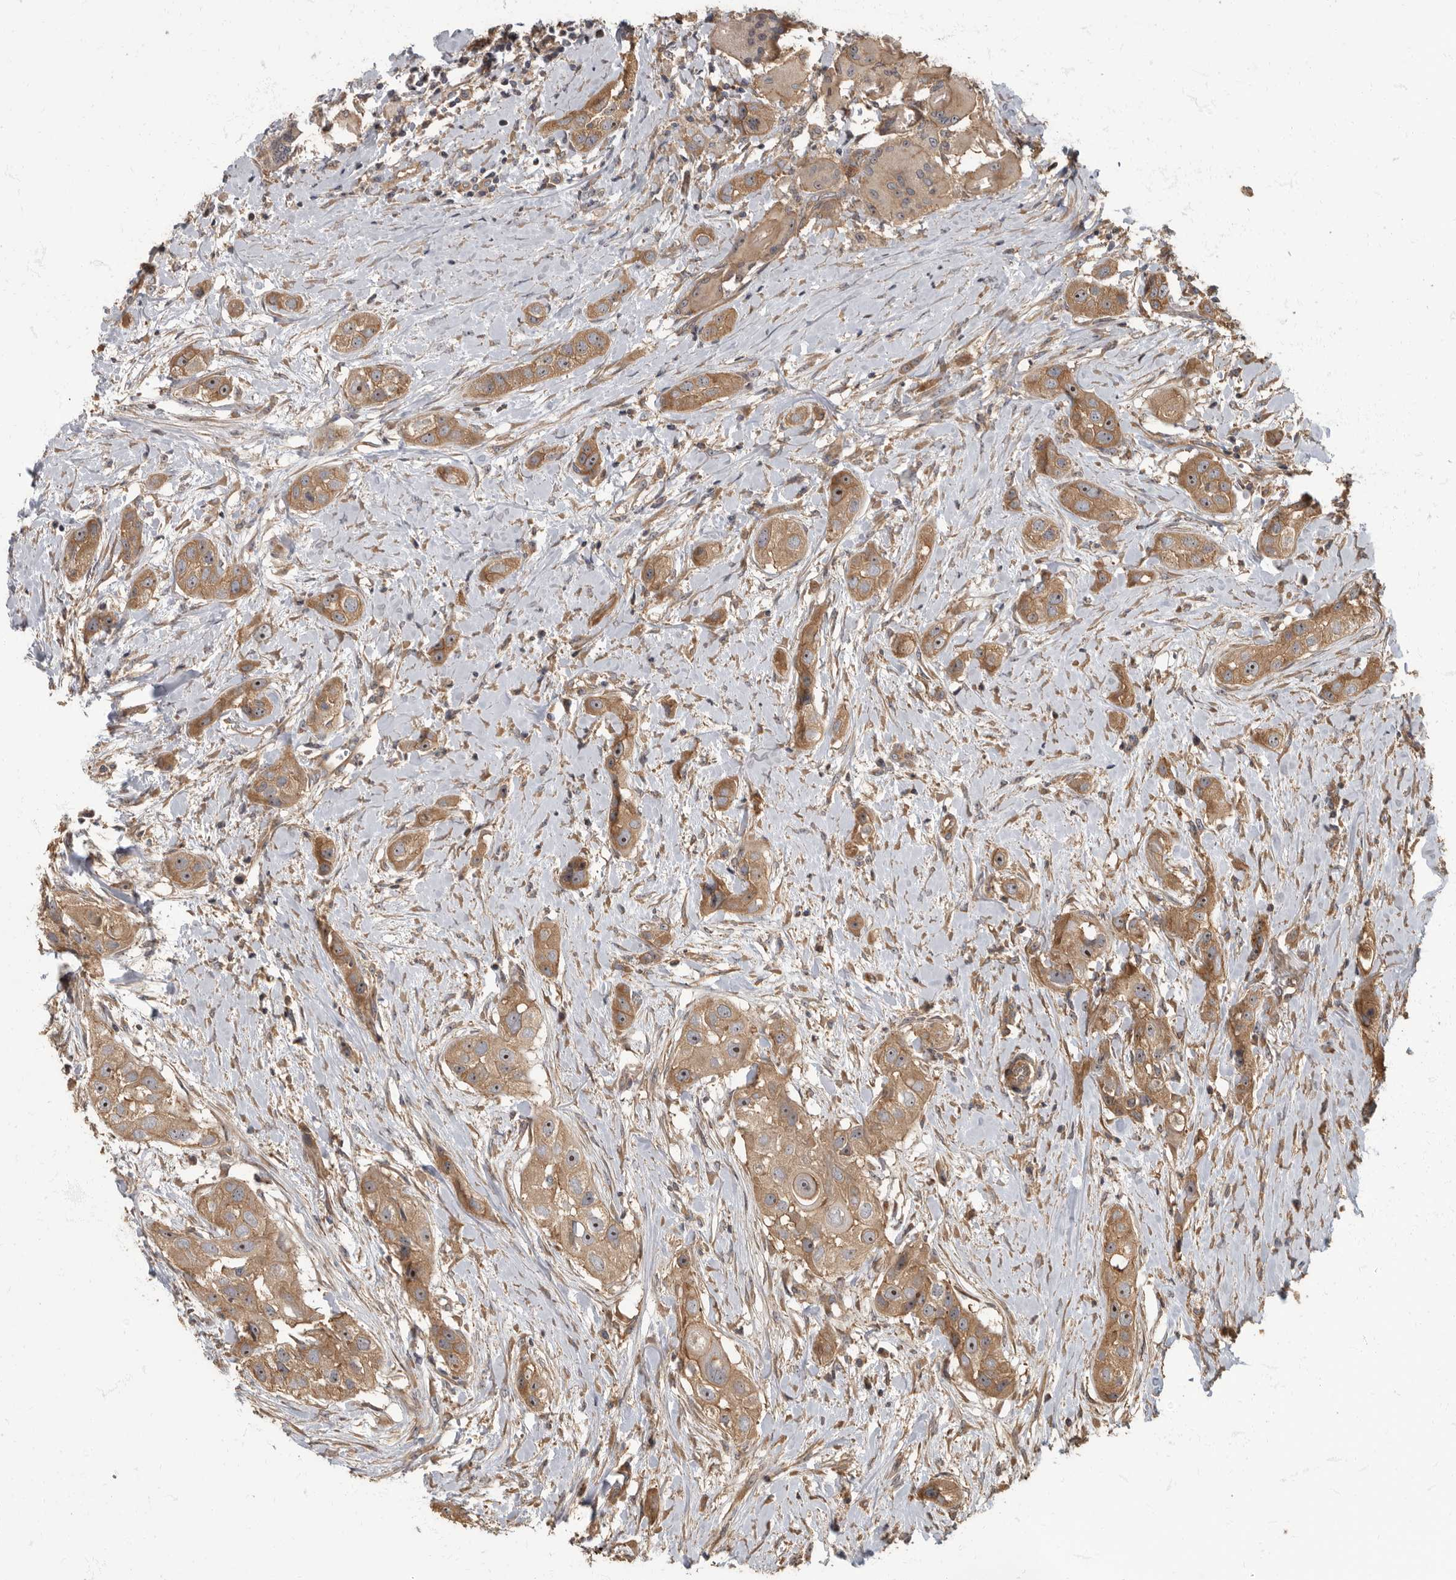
{"staining": {"intensity": "moderate", "quantity": ">75%", "location": "cytoplasmic/membranous,nuclear"}, "tissue": "head and neck cancer", "cell_type": "Tumor cells", "image_type": "cancer", "snomed": [{"axis": "morphology", "description": "Normal tissue, NOS"}, {"axis": "morphology", "description": "Squamous cell carcinoma, NOS"}, {"axis": "topography", "description": "Skeletal muscle"}, {"axis": "topography", "description": "Head-Neck"}], "caption": "A photomicrograph of human head and neck cancer stained for a protein displays moderate cytoplasmic/membranous and nuclear brown staining in tumor cells. (Stains: DAB (3,3'-diaminobenzidine) in brown, nuclei in blue, Microscopy: brightfield microscopy at high magnification).", "gene": "DAAM1", "patient": {"sex": "male", "age": 51}}